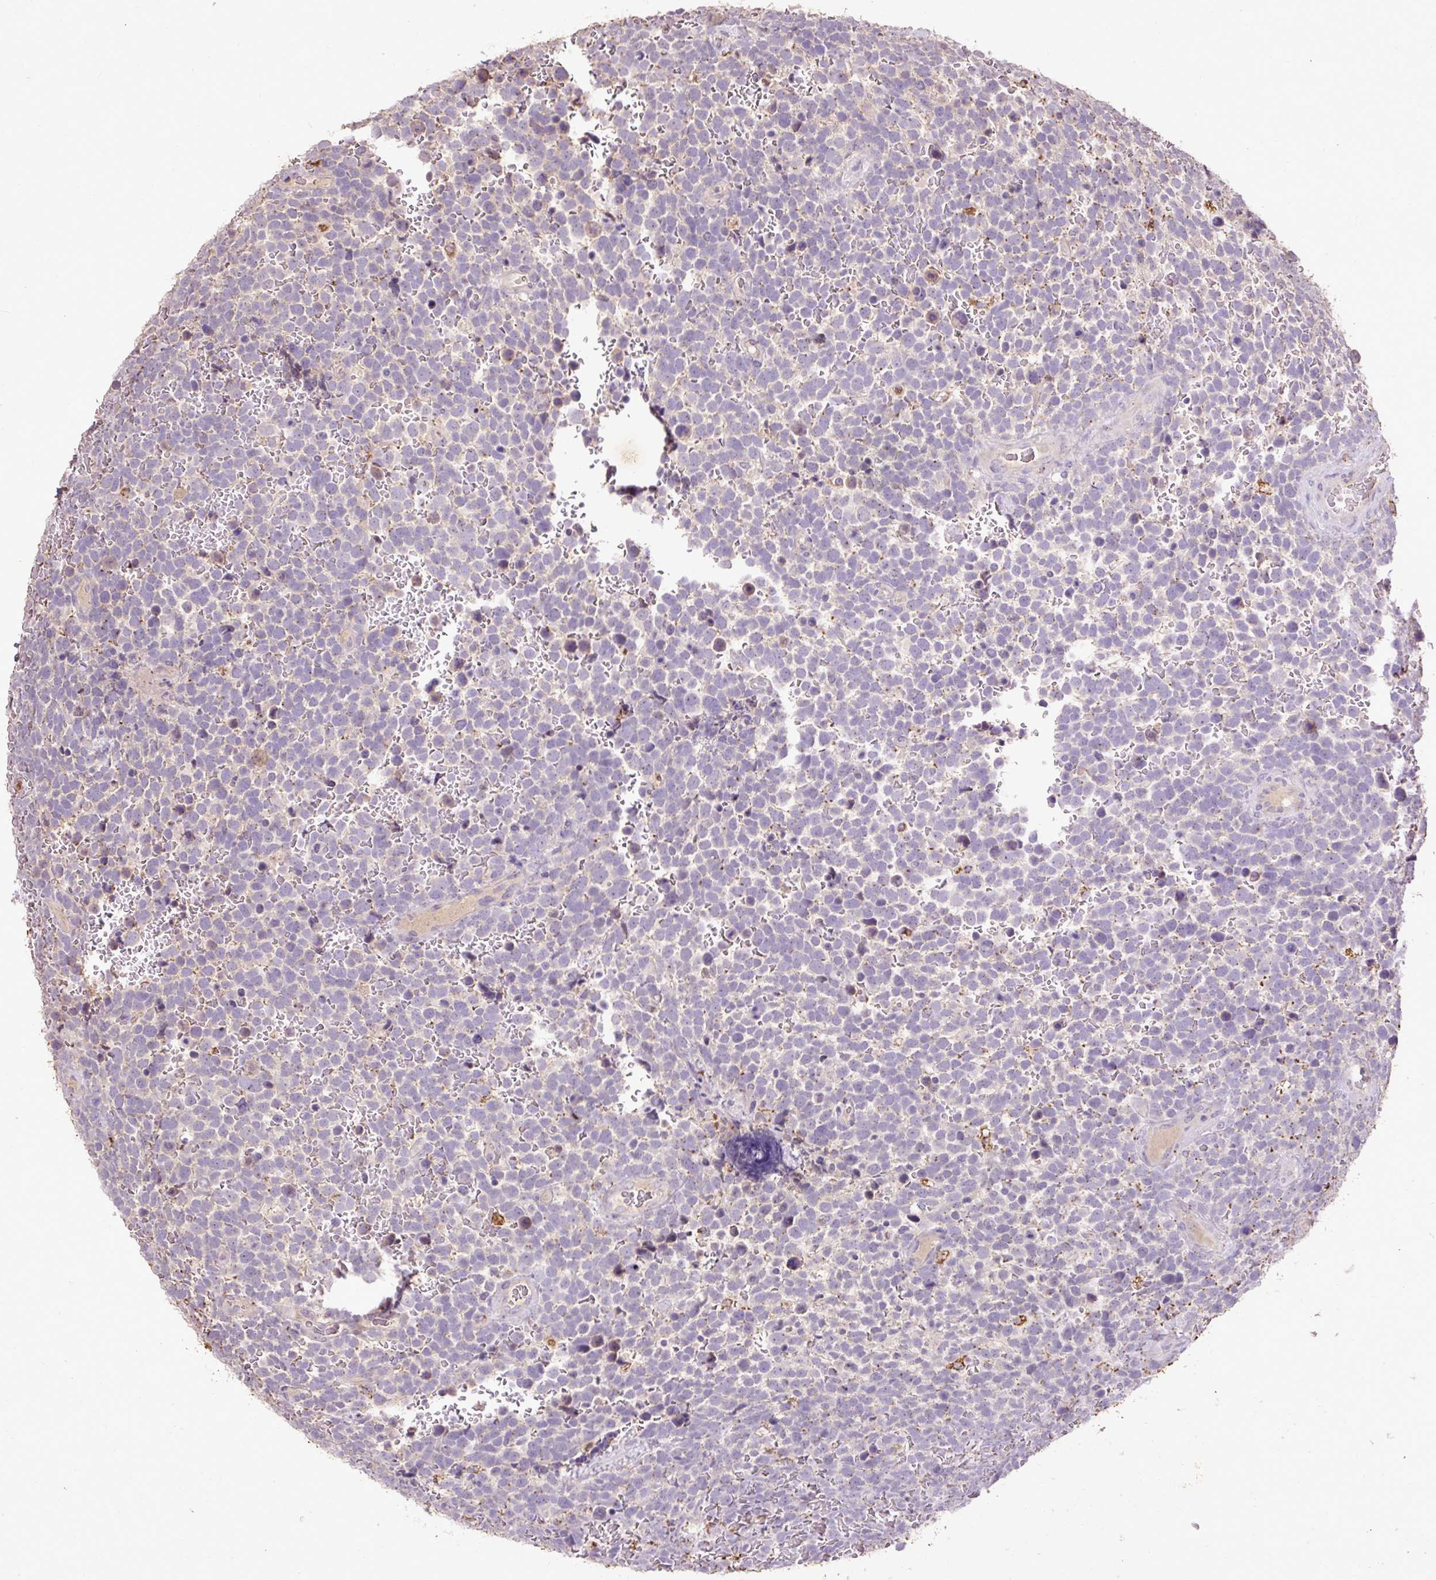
{"staining": {"intensity": "negative", "quantity": "none", "location": "none"}, "tissue": "urothelial cancer", "cell_type": "Tumor cells", "image_type": "cancer", "snomed": [{"axis": "morphology", "description": "Urothelial carcinoma, High grade"}, {"axis": "topography", "description": "Urinary bladder"}], "caption": "High magnification brightfield microscopy of urothelial carcinoma (high-grade) stained with DAB (brown) and counterstained with hematoxylin (blue): tumor cells show no significant expression.", "gene": "LRTM2", "patient": {"sex": "female", "age": 82}}